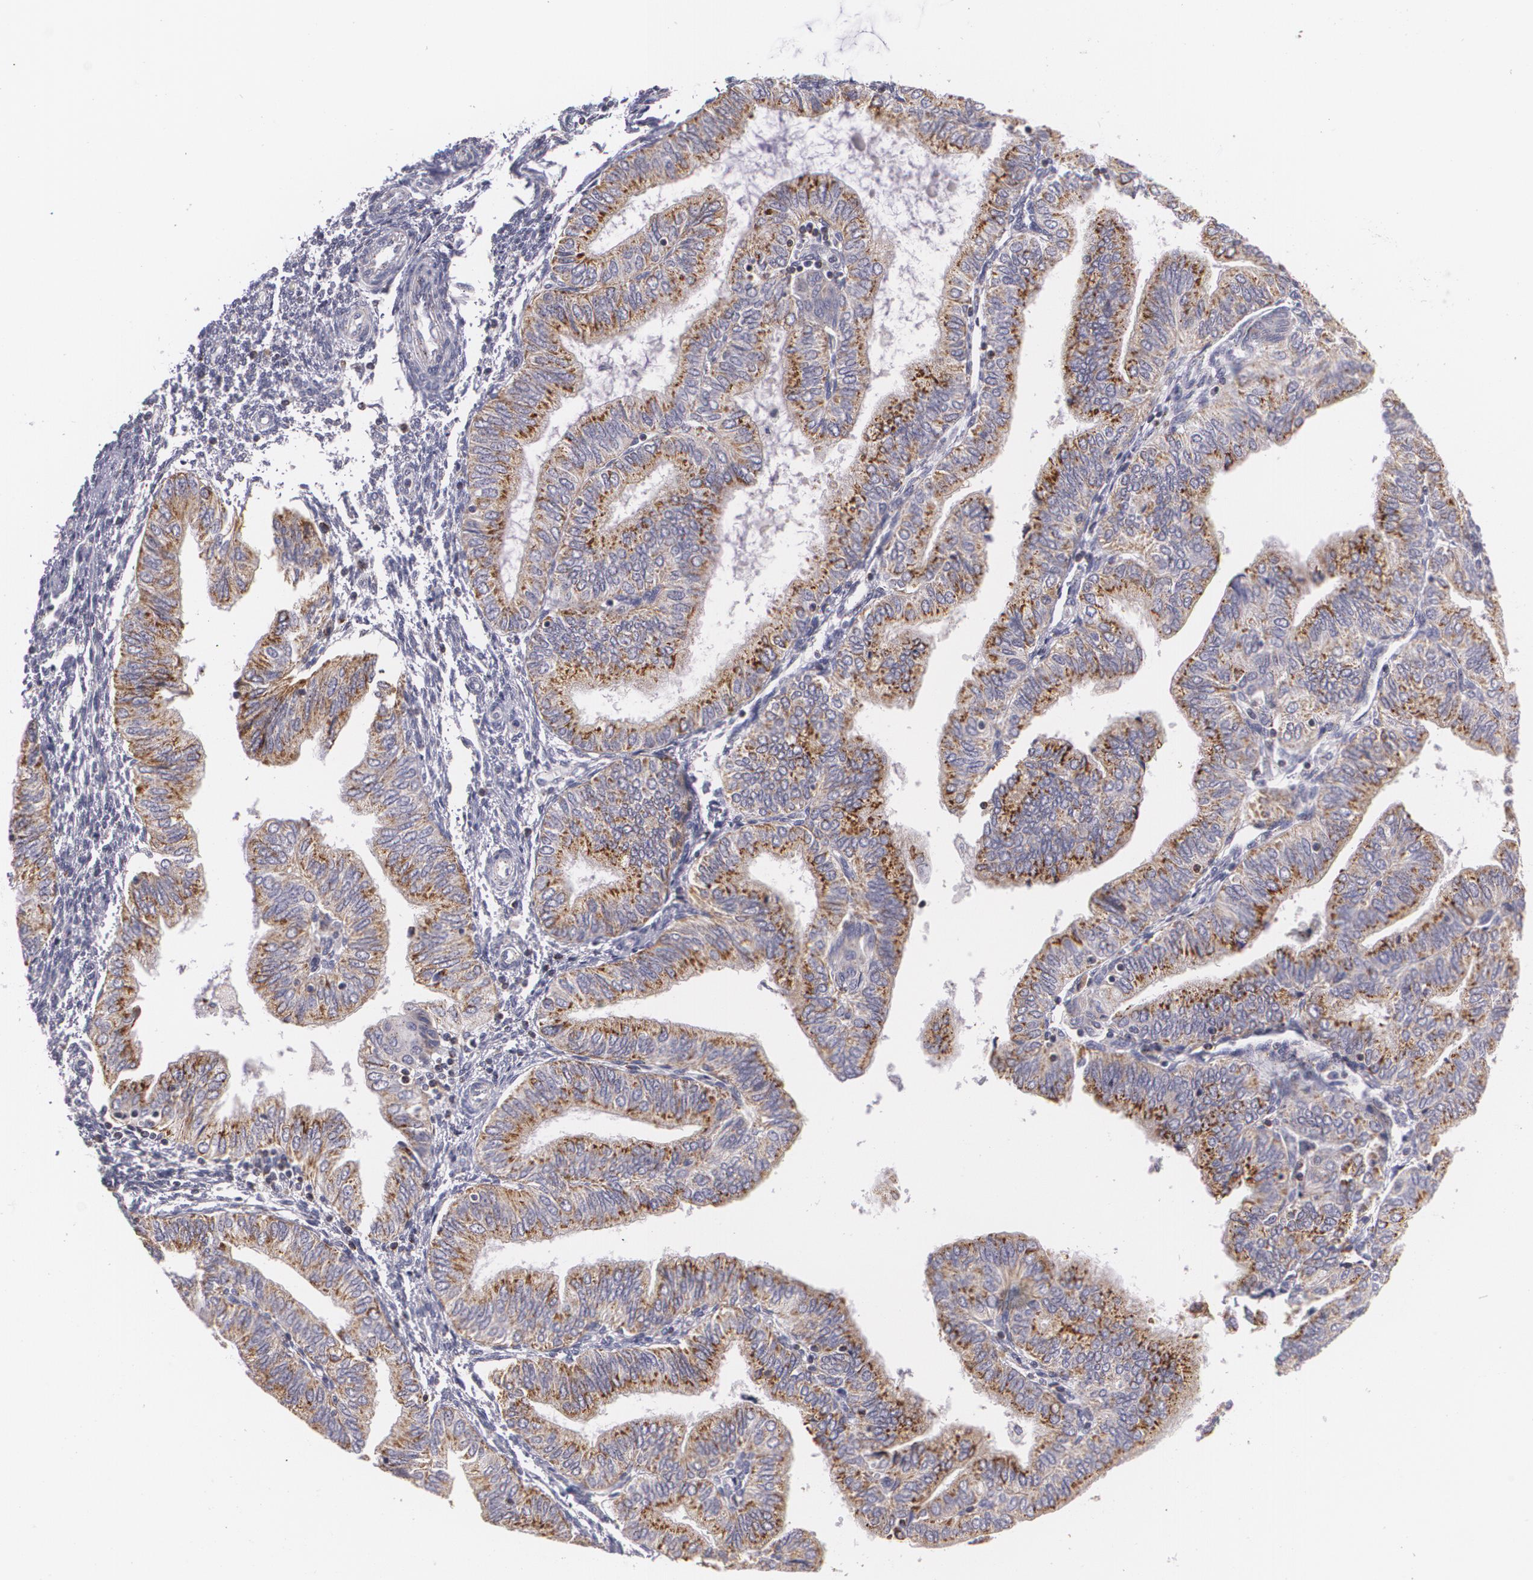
{"staining": {"intensity": "moderate", "quantity": ">75%", "location": "cytoplasmic/membranous"}, "tissue": "endometrial cancer", "cell_type": "Tumor cells", "image_type": "cancer", "snomed": [{"axis": "morphology", "description": "Adenocarcinoma, NOS"}, {"axis": "topography", "description": "Endometrium"}], "caption": "Protein analysis of endometrial cancer (adenocarcinoma) tissue exhibits moderate cytoplasmic/membranous staining in approximately >75% of tumor cells.", "gene": "CILK1", "patient": {"sex": "female", "age": 51}}